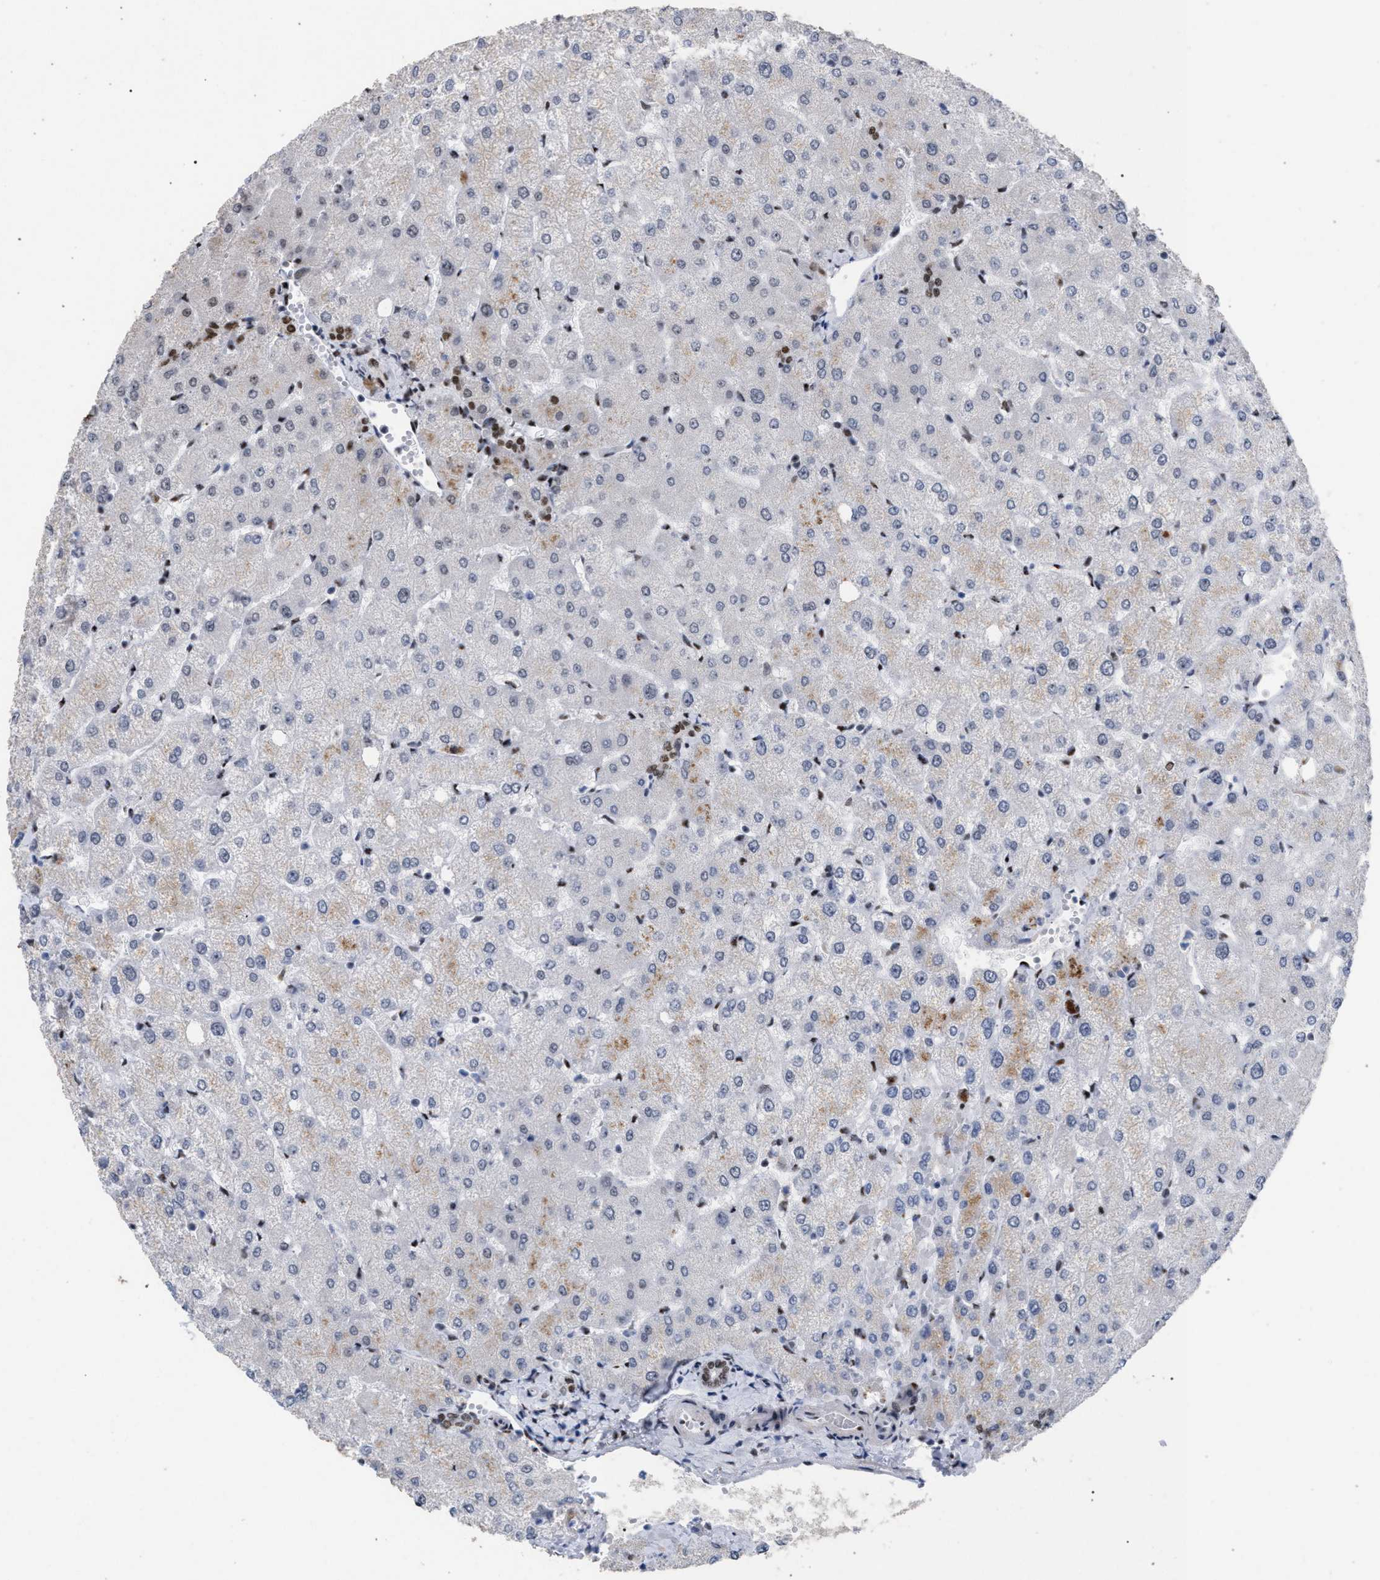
{"staining": {"intensity": "weak", "quantity": ">75%", "location": "nuclear"}, "tissue": "liver", "cell_type": "Cholangiocytes", "image_type": "normal", "snomed": [{"axis": "morphology", "description": "Normal tissue, NOS"}, {"axis": "topography", "description": "Liver"}], "caption": "Benign liver demonstrates weak nuclear expression in approximately >75% of cholangiocytes.", "gene": "TP53BP1", "patient": {"sex": "female", "age": 54}}